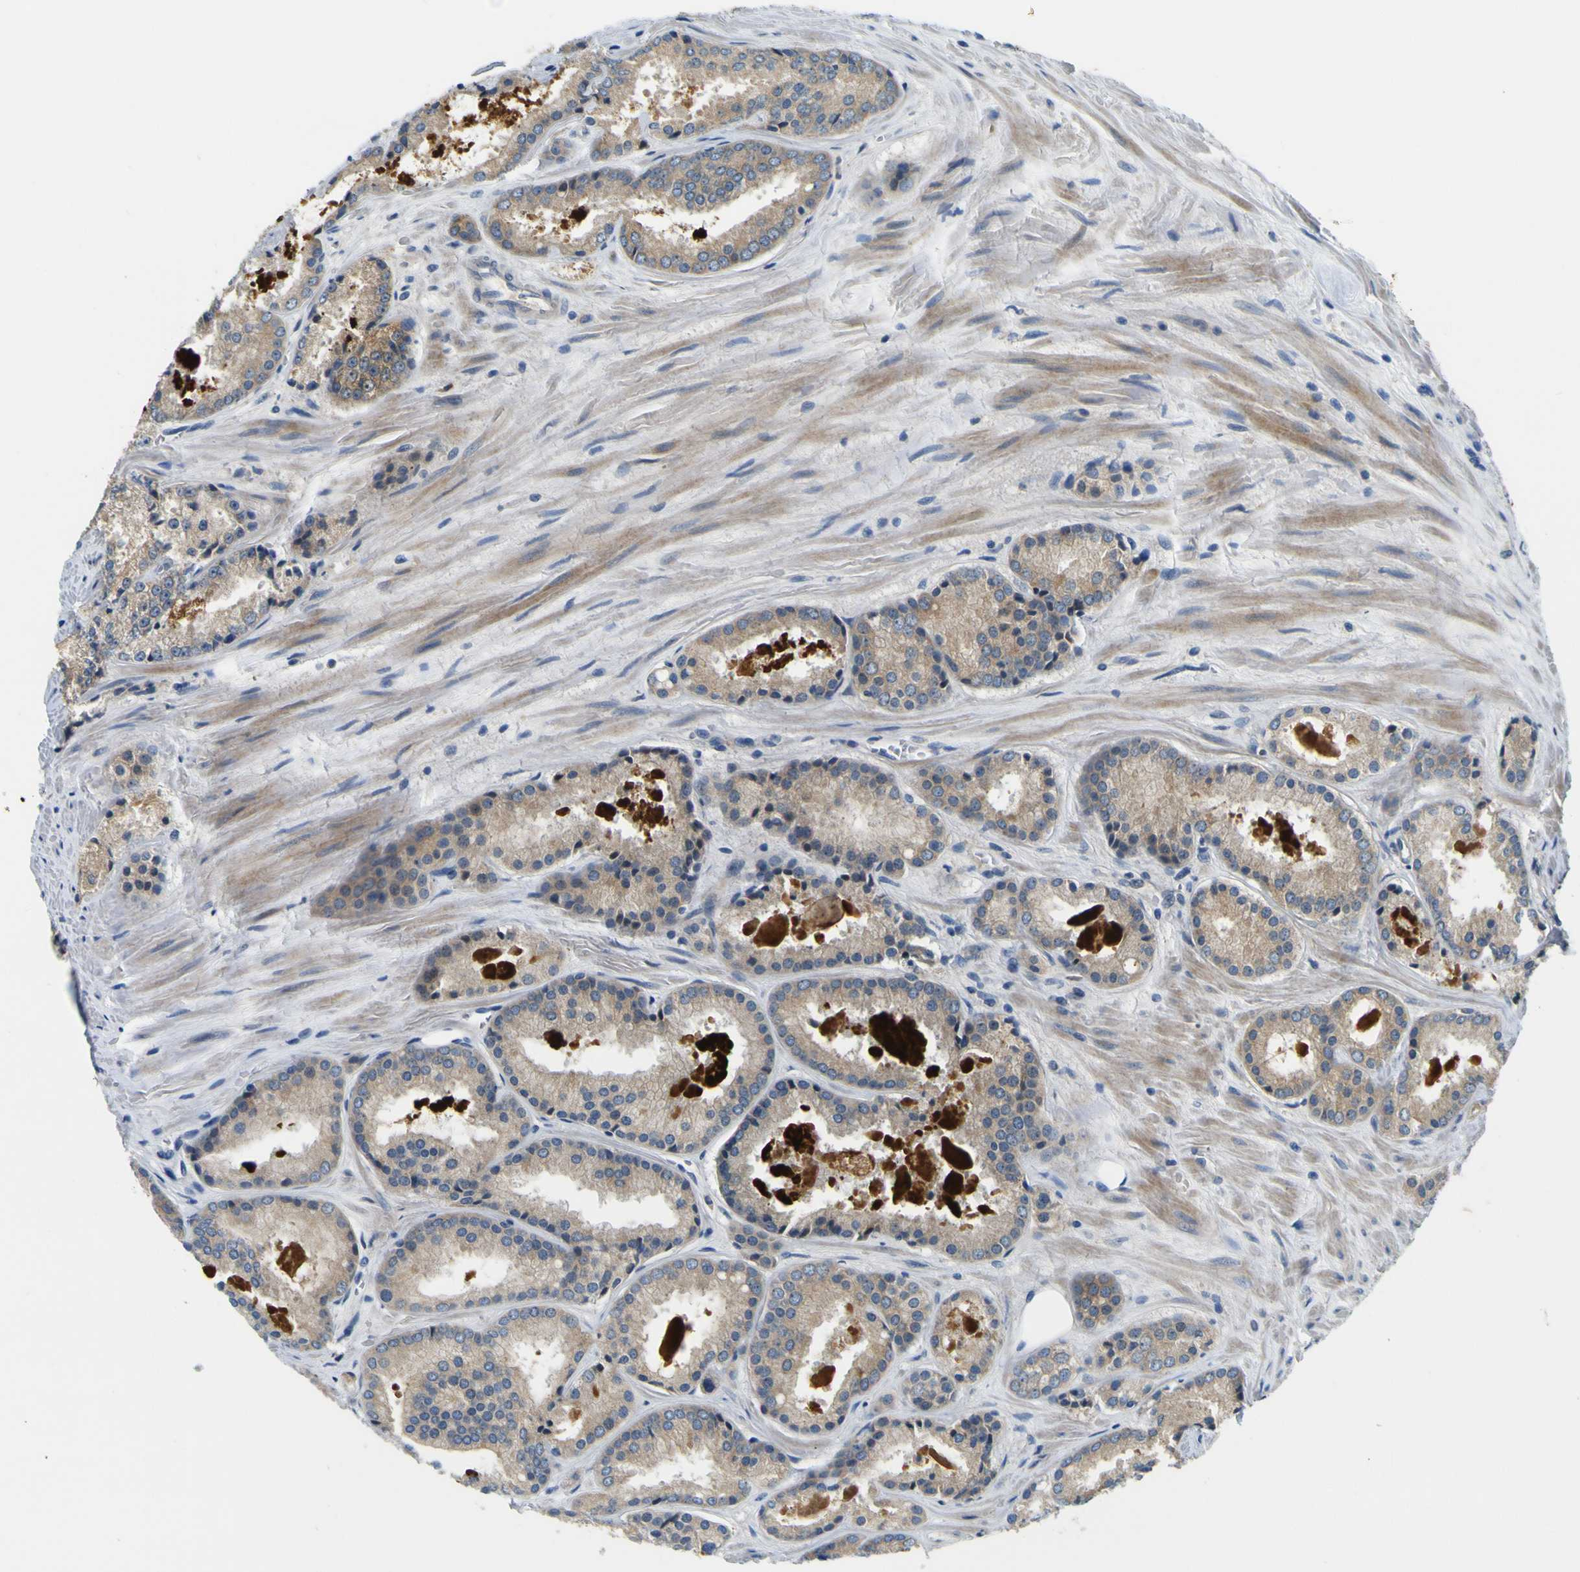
{"staining": {"intensity": "moderate", "quantity": "25%-75%", "location": "cytoplasmic/membranous"}, "tissue": "prostate cancer", "cell_type": "Tumor cells", "image_type": "cancer", "snomed": [{"axis": "morphology", "description": "Adenocarcinoma, Low grade"}, {"axis": "topography", "description": "Prostate"}], "caption": "An IHC micrograph of tumor tissue is shown. Protein staining in brown highlights moderate cytoplasmic/membranous positivity in prostate cancer within tumor cells. The staining is performed using DAB (3,3'-diaminobenzidine) brown chromogen to label protein expression. The nuclei are counter-stained blue using hematoxylin.", "gene": "CLSTN1", "patient": {"sex": "male", "age": 64}}